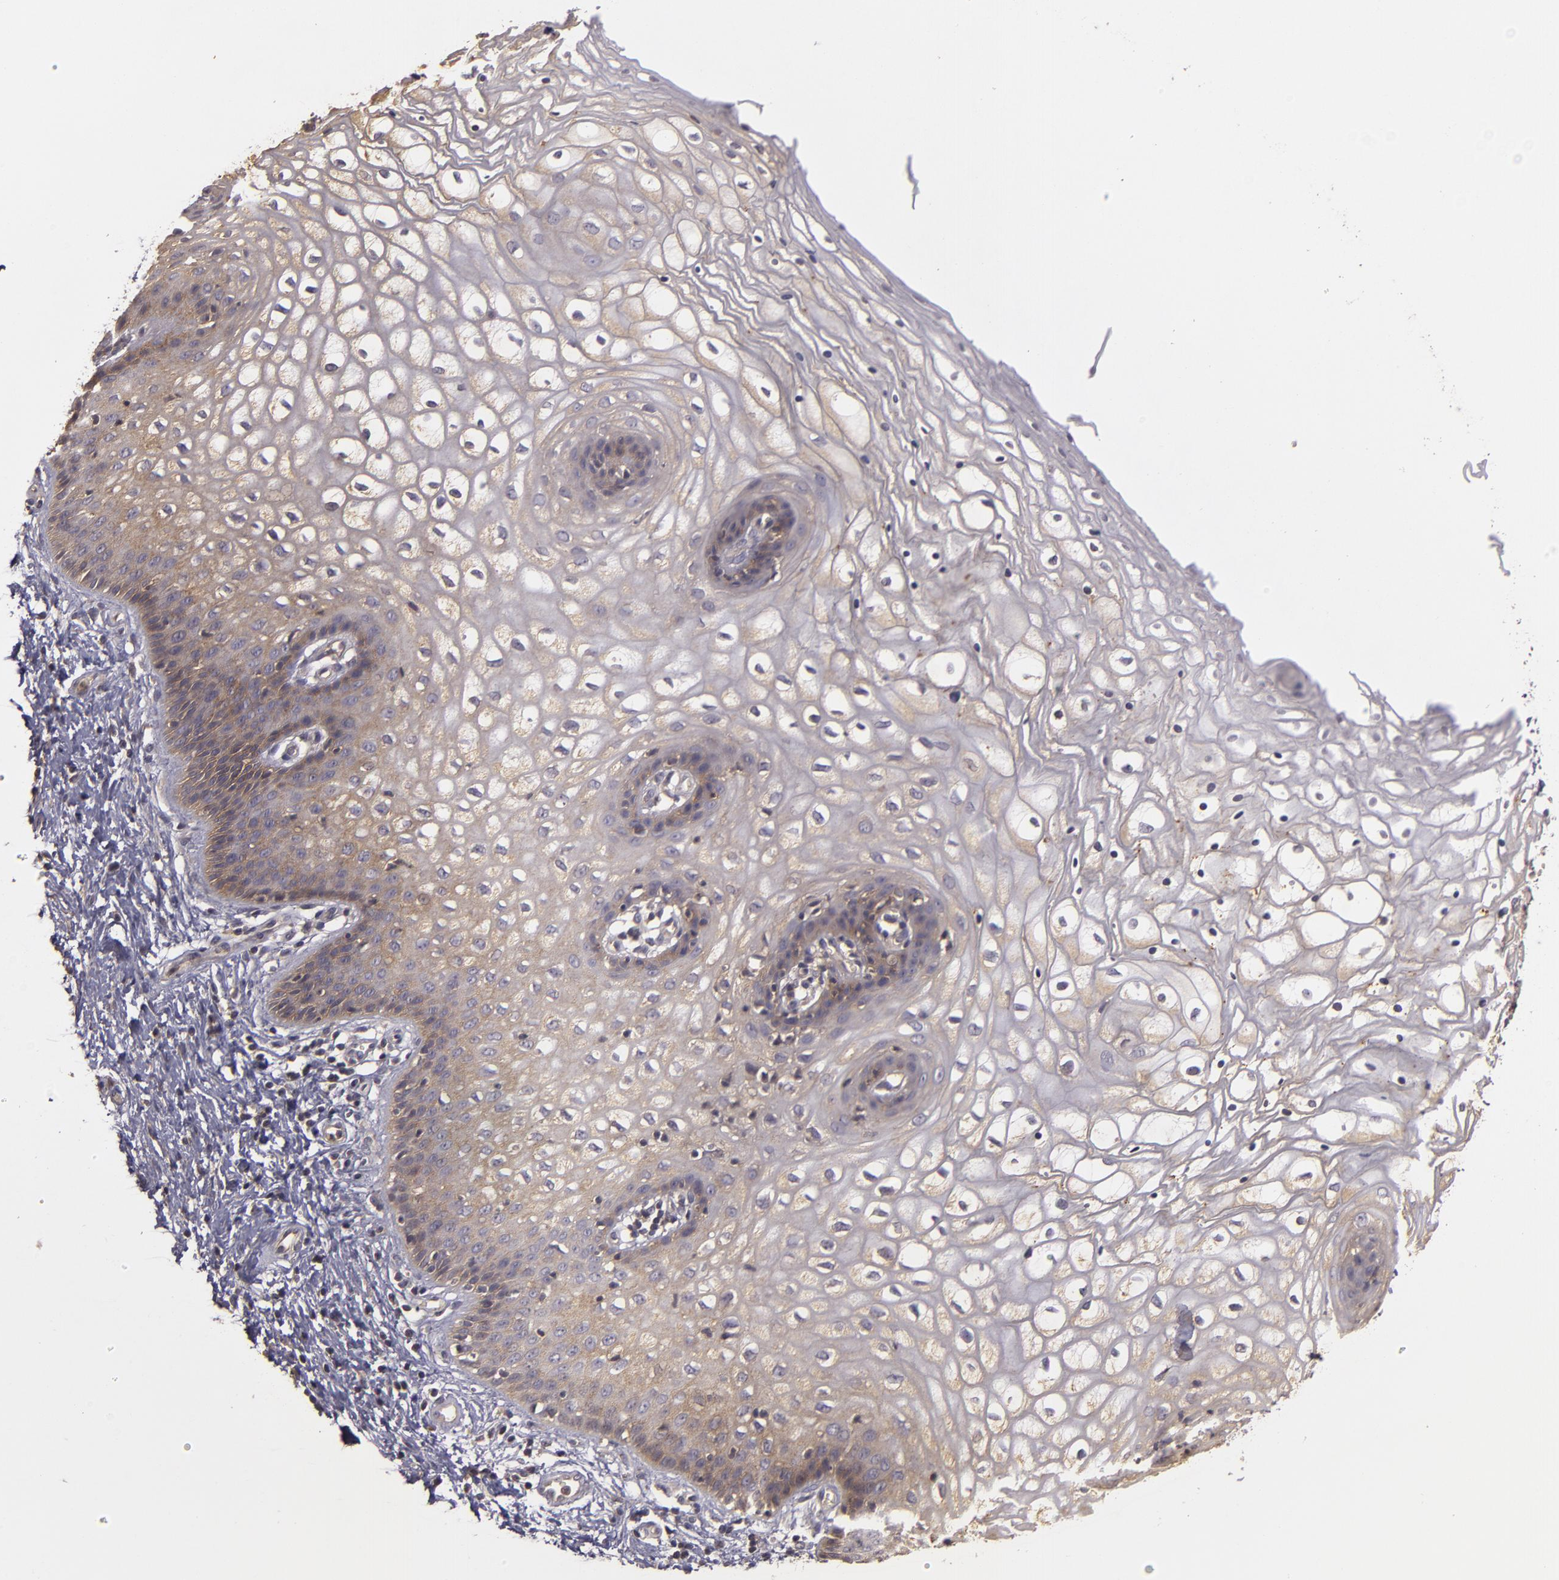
{"staining": {"intensity": "weak", "quantity": ">75%", "location": "cytoplasmic/membranous"}, "tissue": "vagina", "cell_type": "Squamous epithelial cells", "image_type": "normal", "snomed": [{"axis": "morphology", "description": "Normal tissue, NOS"}, {"axis": "topography", "description": "Vagina"}], "caption": "Protein staining demonstrates weak cytoplasmic/membranous staining in about >75% of squamous epithelial cells in unremarkable vagina. Using DAB (3,3'-diaminobenzidine) (brown) and hematoxylin (blue) stains, captured at high magnification using brightfield microscopy.", "gene": "HRAS", "patient": {"sex": "female", "age": 34}}